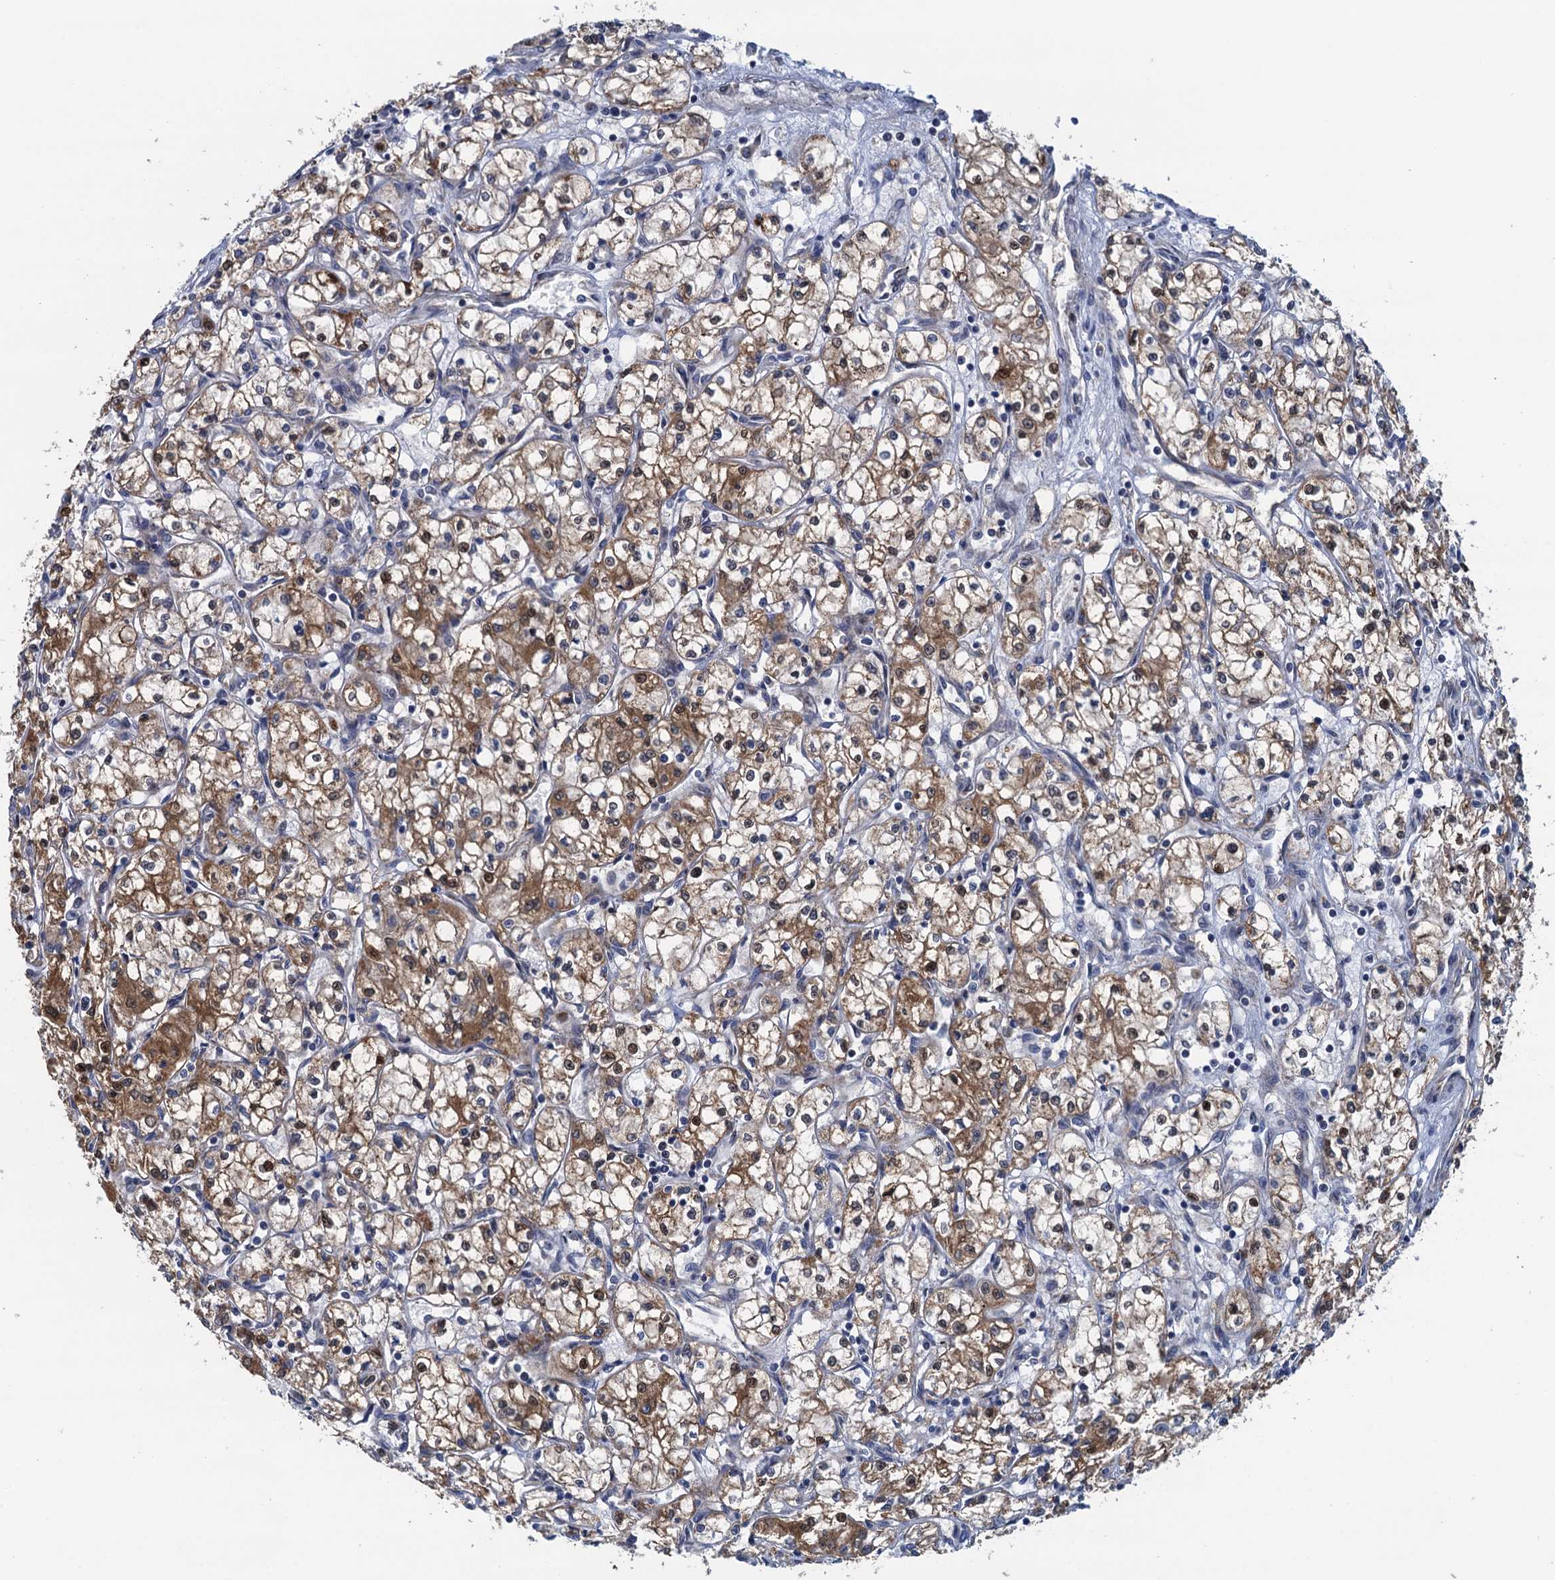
{"staining": {"intensity": "moderate", "quantity": ">75%", "location": "cytoplasmic/membranous,nuclear"}, "tissue": "renal cancer", "cell_type": "Tumor cells", "image_type": "cancer", "snomed": [{"axis": "morphology", "description": "Adenocarcinoma, NOS"}, {"axis": "topography", "description": "Kidney"}], "caption": "Protein expression analysis of renal cancer (adenocarcinoma) displays moderate cytoplasmic/membranous and nuclear staining in about >75% of tumor cells.", "gene": "CNTN5", "patient": {"sex": "male", "age": 59}}